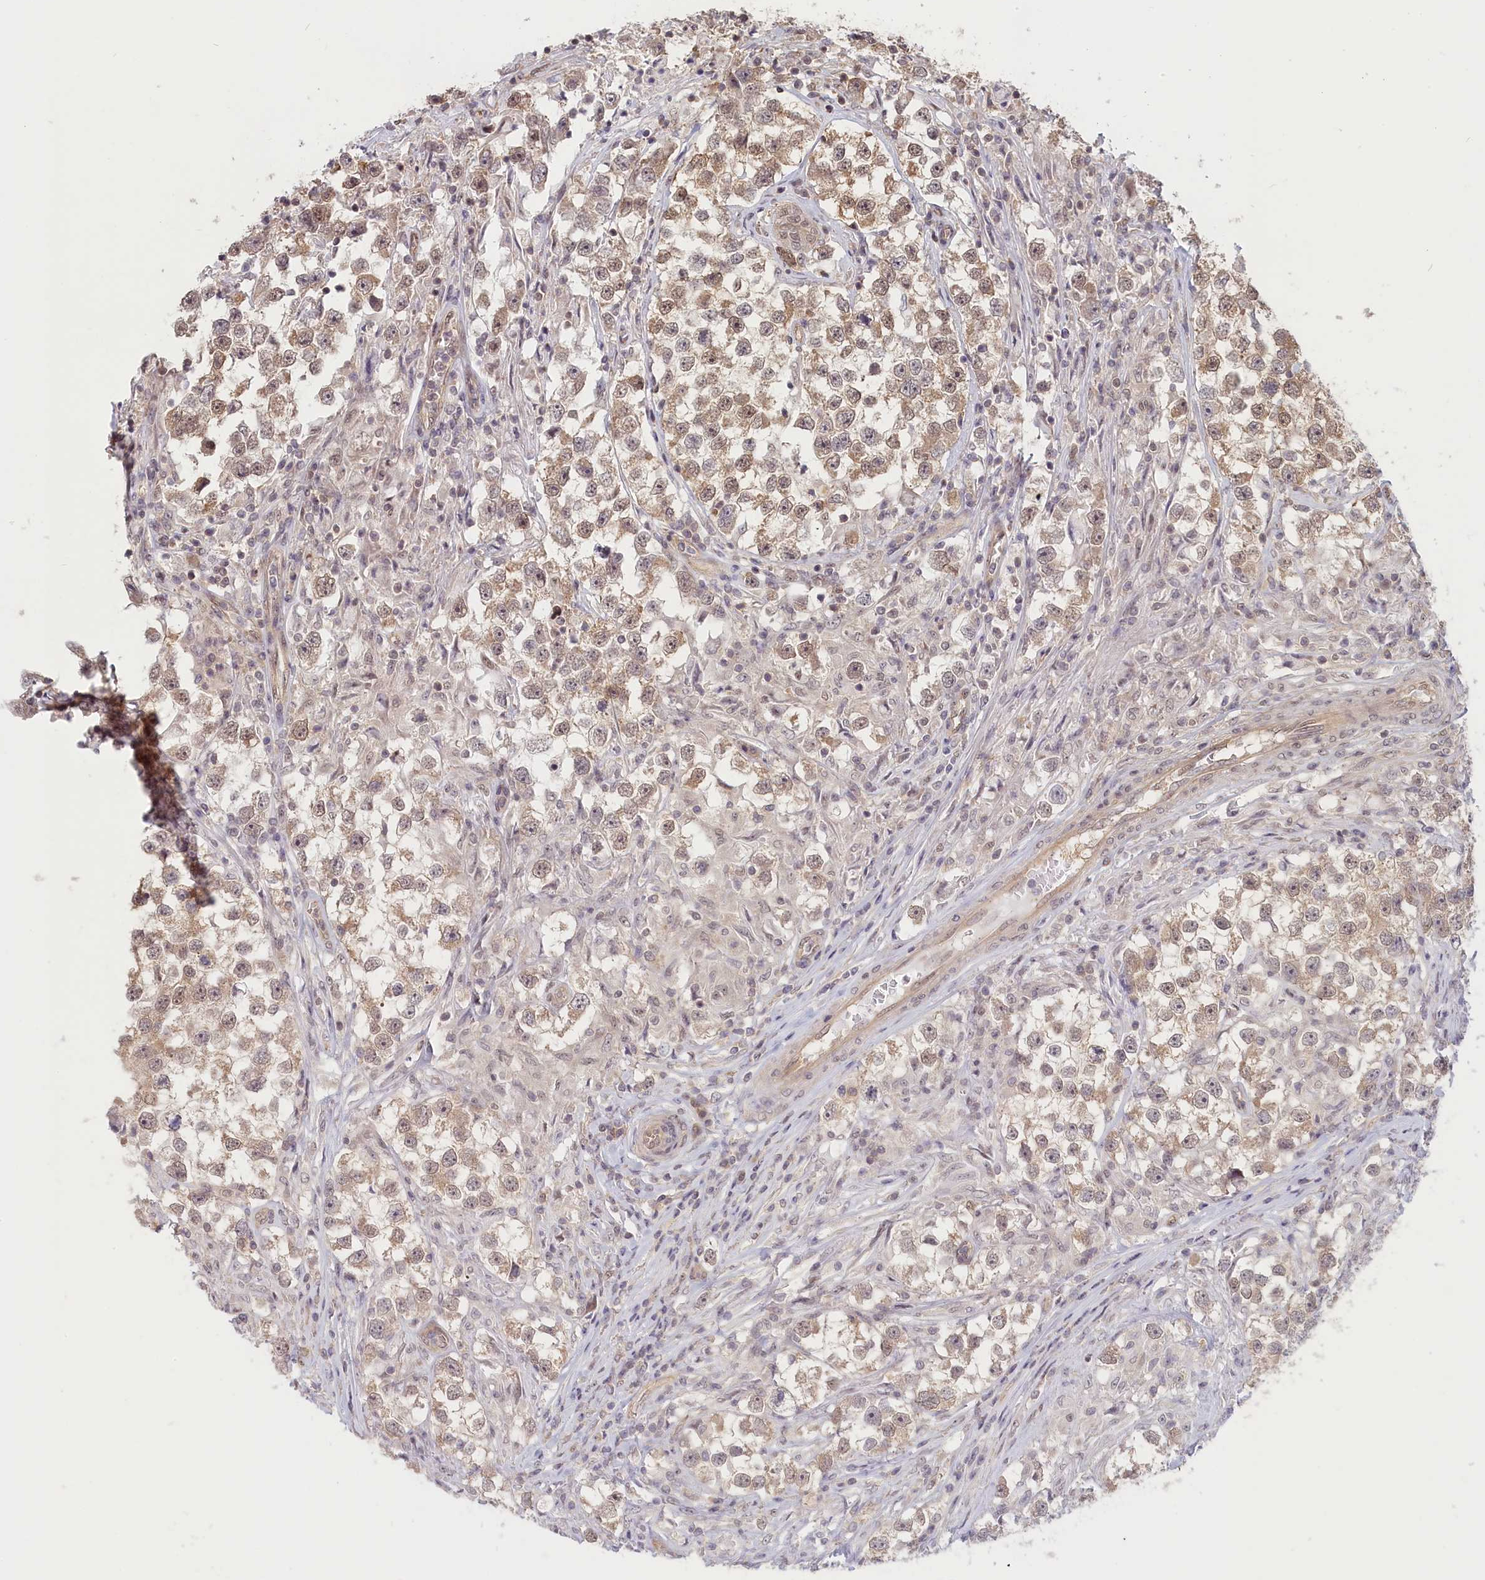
{"staining": {"intensity": "moderate", "quantity": ">75%", "location": "cytoplasmic/membranous,nuclear"}, "tissue": "testis cancer", "cell_type": "Tumor cells", "image_type": "cancer", "snomed": [{"axis": "morphology", "description": "Seminoma, NOS"}, {"axis": "topography", "description": "Testis"}], "caption": "Immunohistochemistry (IHC) photomicrograph of human testis cancer stained for a protein (brown), which displays medium levels of moderate cytoplasmic/membranous and nuclear positivity in about >75% of tumor cells.", "gene": "C19orf44", "patient": {"sex": "male", "age": 46}}